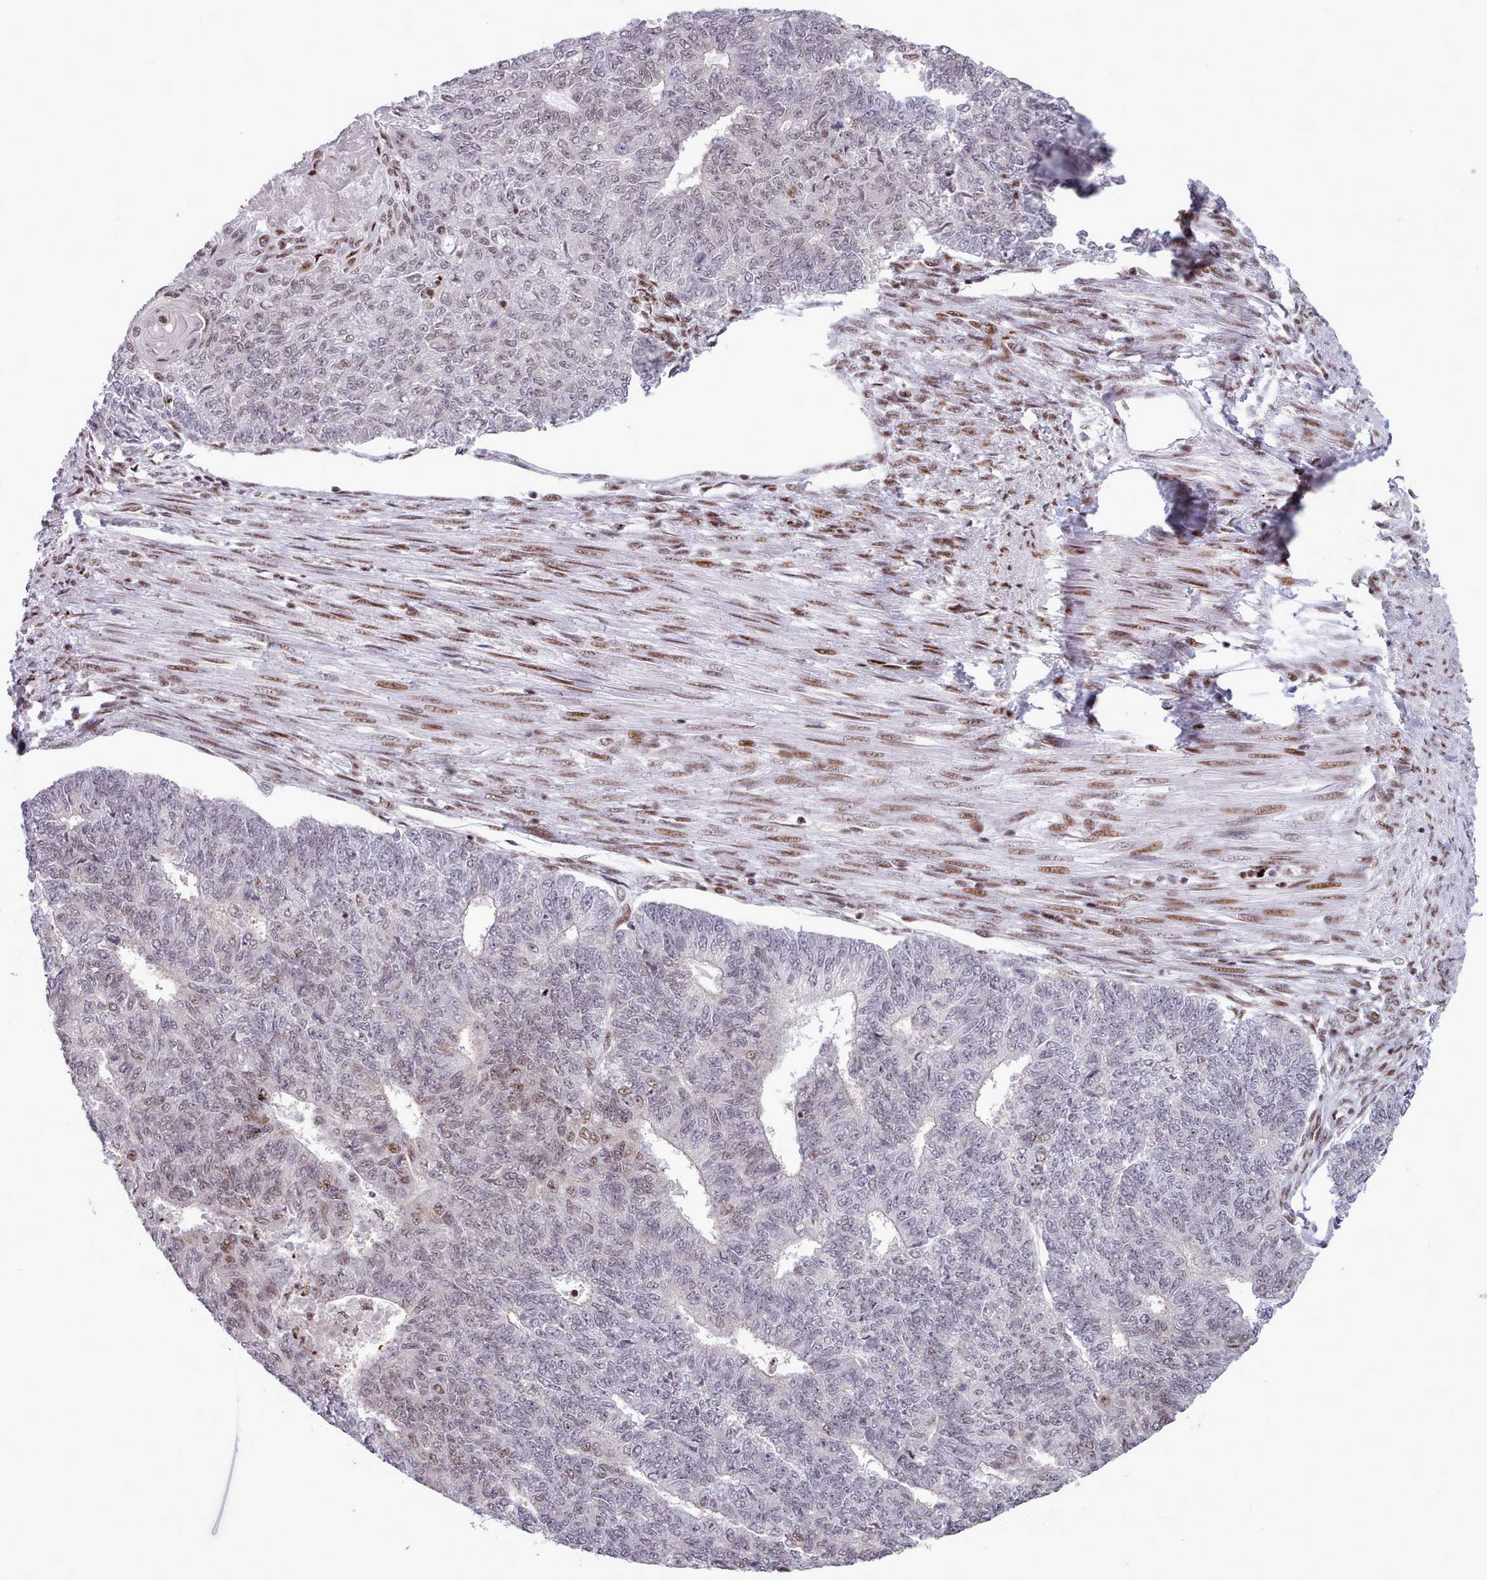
{"staining": {"intensity": "moderate", "quantity": "<25%", "location": "nuclear"}, "tissue": "endometrial cancer", "cell_type": "Tumor cells", "image_type": "cancer", "snomed": [{"axis": "morphology", "description": "Adenocarcinoma, NOS"}, {"axis": "topography", "description": "Endometrium"}], "caption": "Immunohistochemical staining of human adenocarcinoma (endometrial) demonstrates low levels of moderate nuclear positivity in about <25% of tumor cells.", "gene": "SRSF4", "patient": {"sex": "female", "age": 32}}